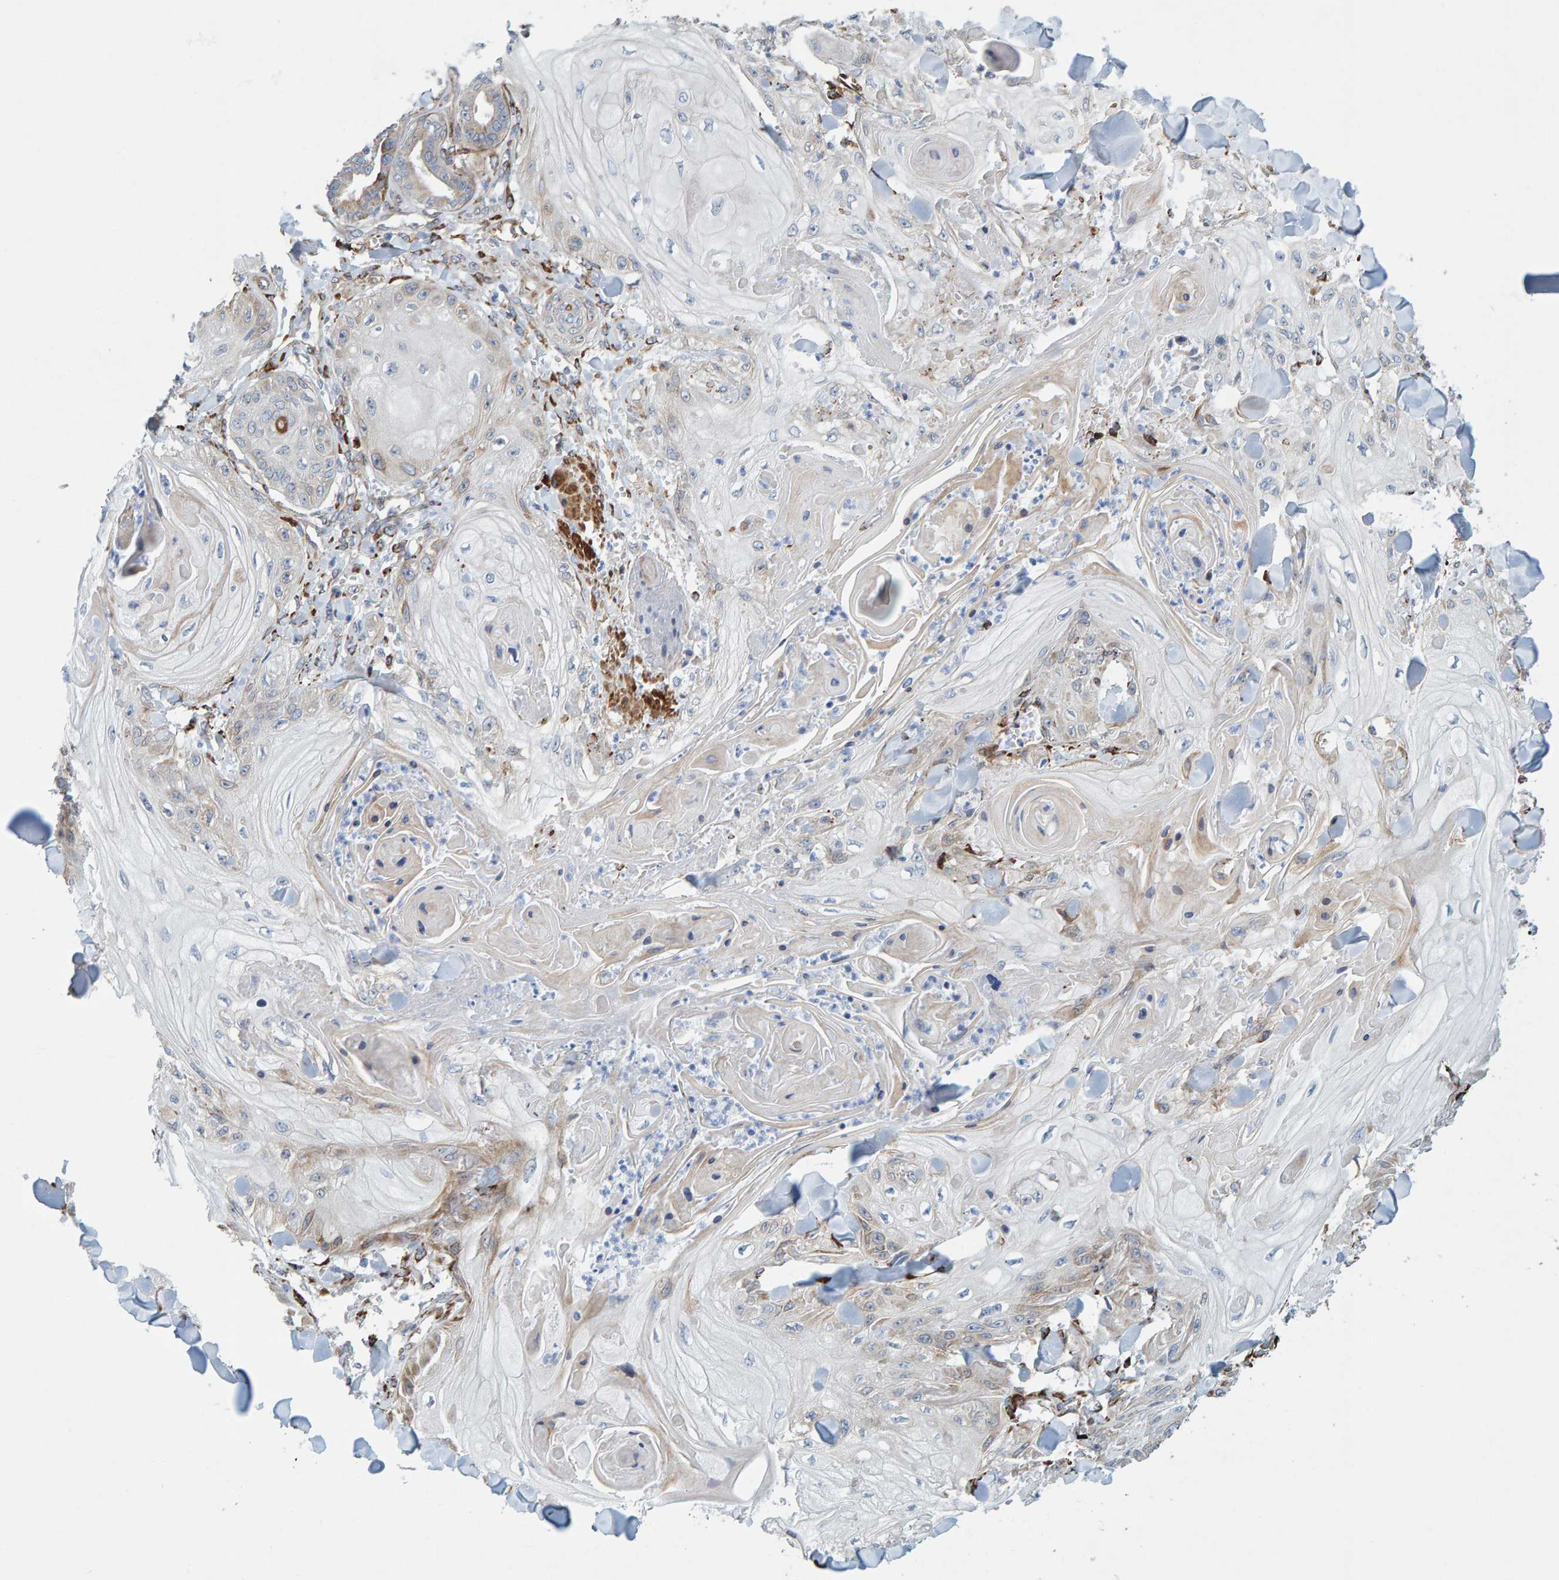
{"staining": {"intensity": "weak", "quantity": "<25%", "location": "cytoplasmic/membranous"}, "tissue": "skin cancer", "cell_type": "Tumor cells", "image_type": "cancer", "snomed": [{"axis": "morphology", "description": "Squamous cell carcinoma, NOS"}, {"axis": "topography", "description": "Skin"}], "caption": "Immunohistochemistry of squamous cell carcinoma (skin) exhibits no staining in tumor cells.", "gene": "MMP16", "patient": {"sex": "male", "age": 74}}